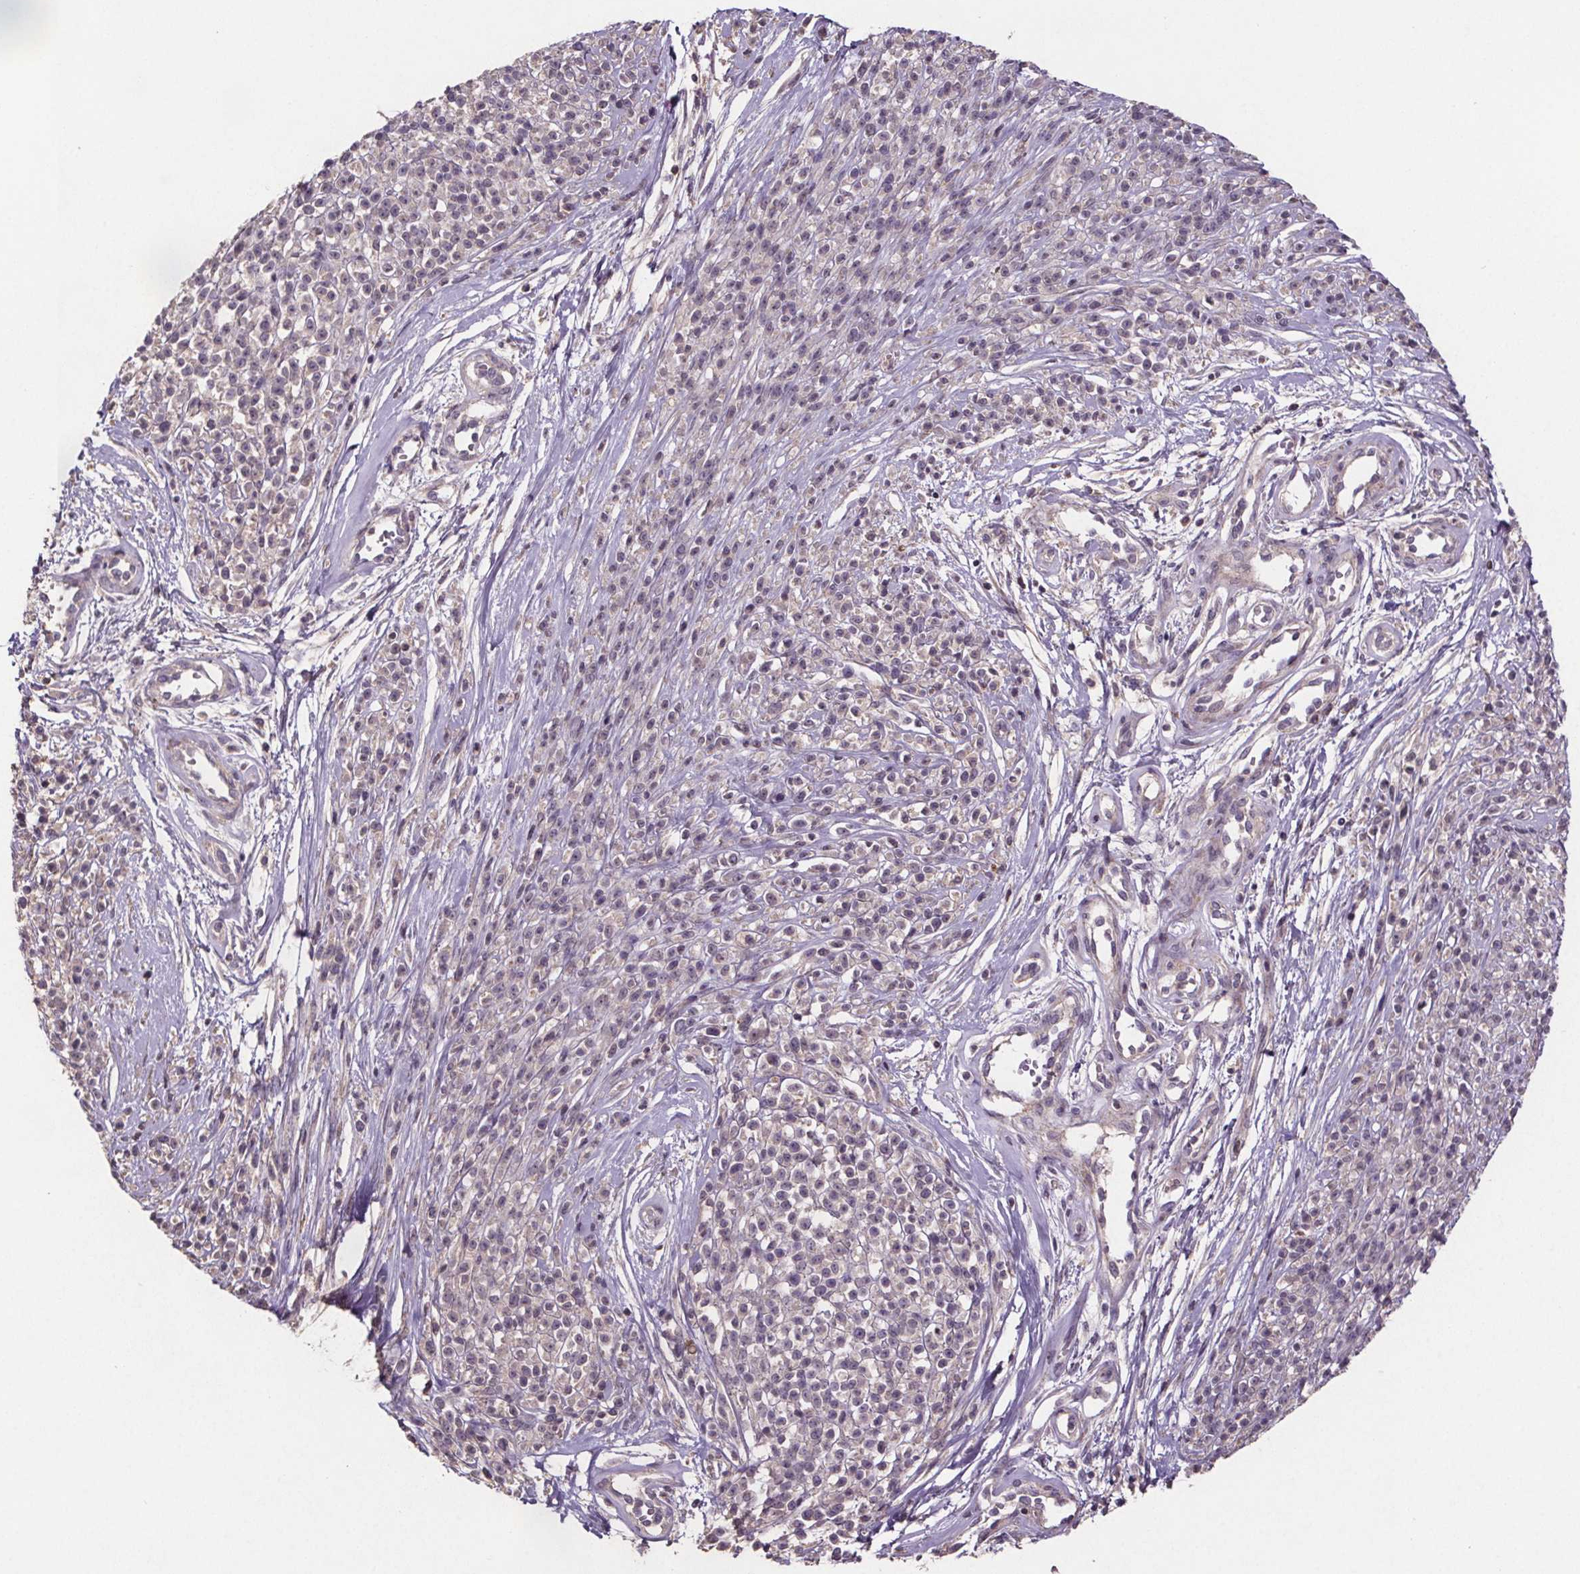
{"staining": {"intensity": "negative", "quantity": "none", "location": "none"}, "tissue": "melanoma", "cell_type": "Tumor cells", "image_type": "cancer", "snomed": [{"axis": "morphology", "description": "Malignant melanoma, NOS"}, {"axis": "topography", "description": "Skin"}, {"axis": "topography", "description": "Skin of trunk"}], "caption": "The IHC photomicrograph has no significant staining in tumor cells of malignant melanoma tissue. (DAB IHC visualized using brightfield microscopy, high magnification).", "gene": "CLN3", "patient": {"sex": "male", "age": 74}}